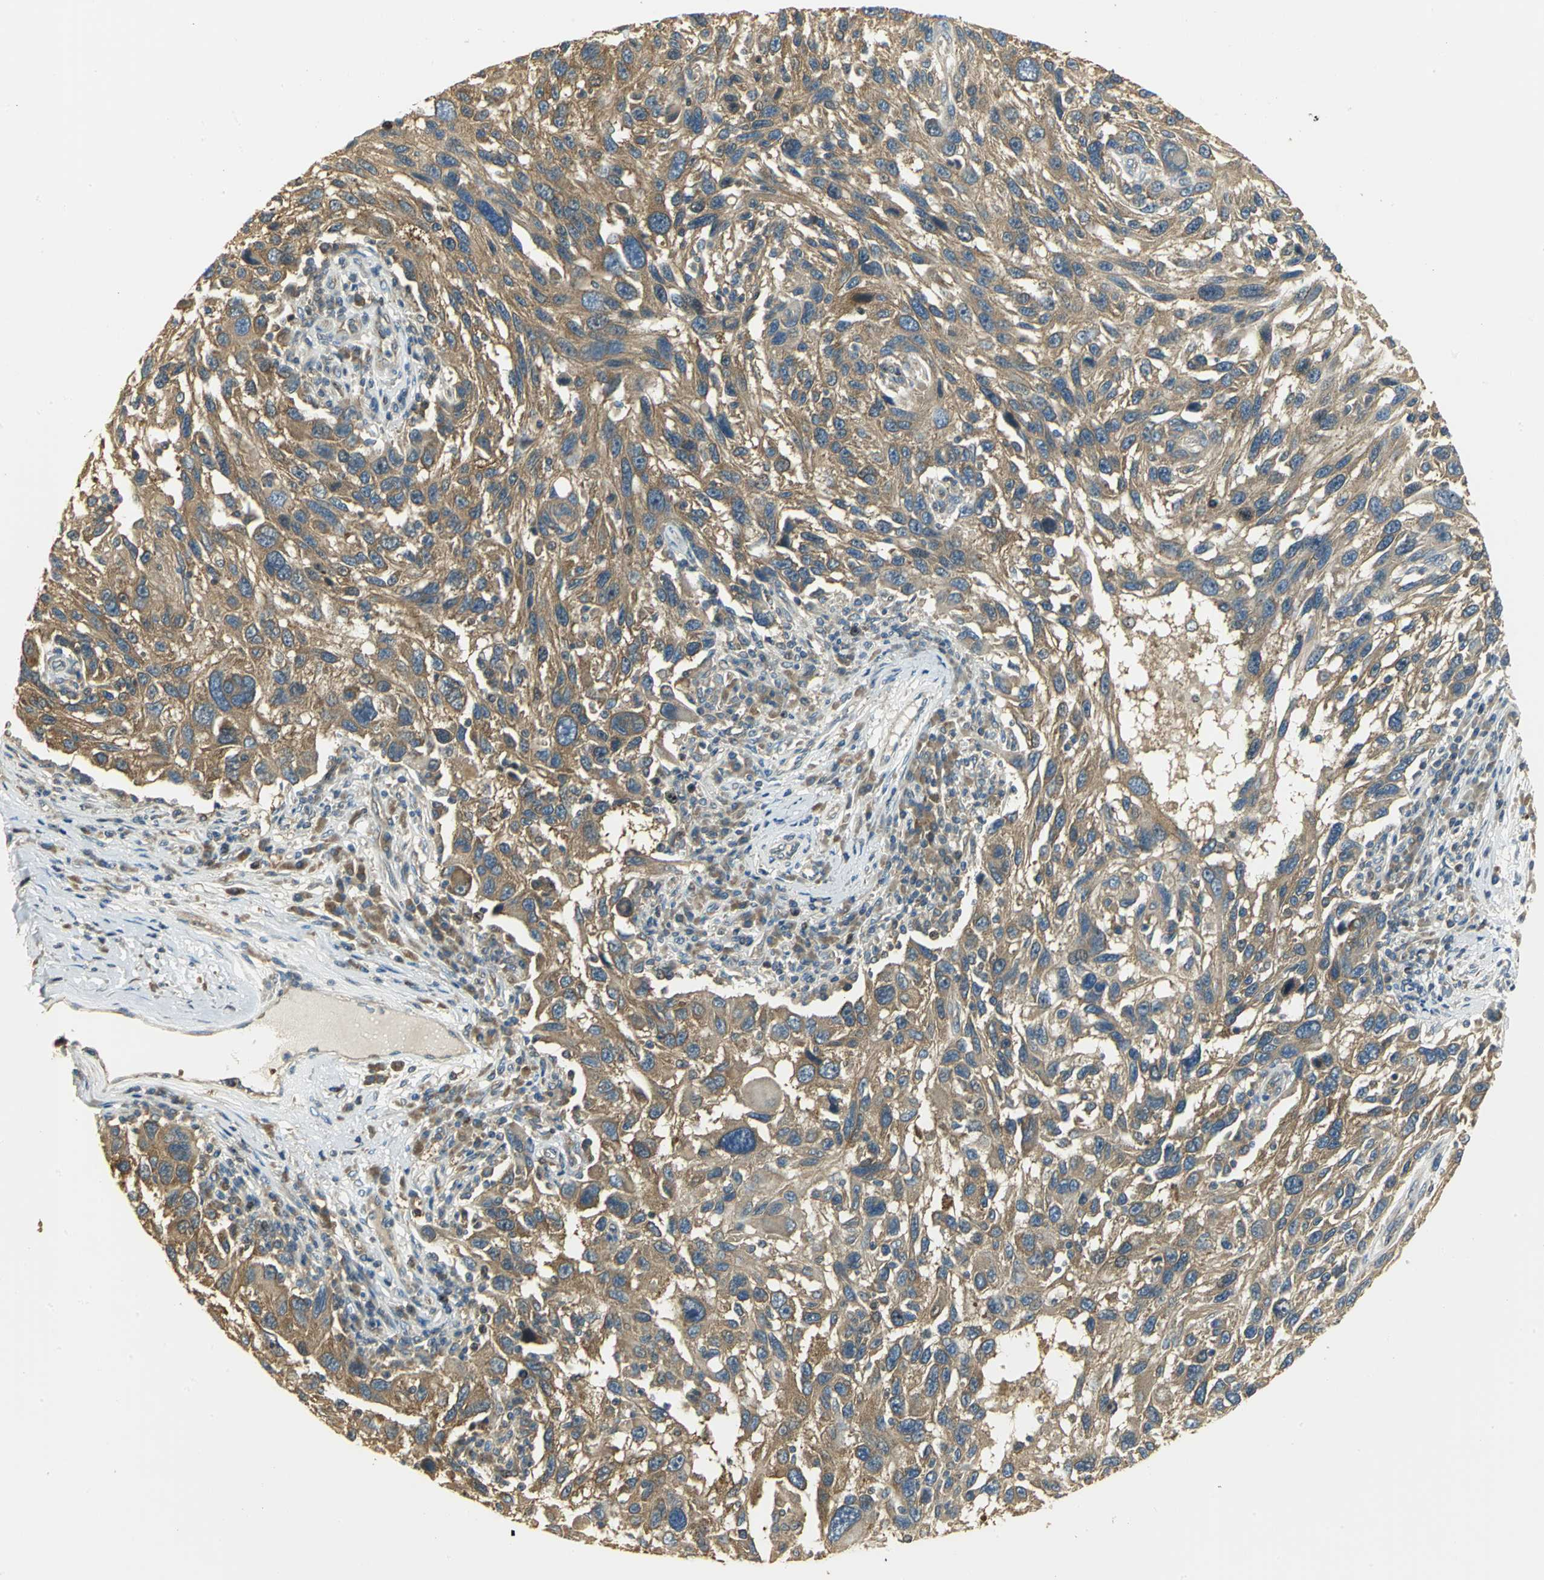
{"staining": {"intensity": "moderate", "quantity": ">75%", "location": "cytoplasmic/membranous"}, "tissue": "melanoma", "cell_type": "Tumor cells", "image_type": "cancer", "snomed": [{"axis": "morphology", "description": "Malignant melanoma, NOS"}, {"axis": "topography", "description": "Skin"}], "caption": "Moderate cytoplasmic/membranous positivity is present in approximately >75% of tumor cells in melanoma. The staining is performed using DAB (3,3'-diaminobenzidine) brown chromogen to label protein expression. The nuclei are counter-stained blue using hematoxylin.", "gene": "RARS1", "patient": {"sex": "male", "age": 53}}